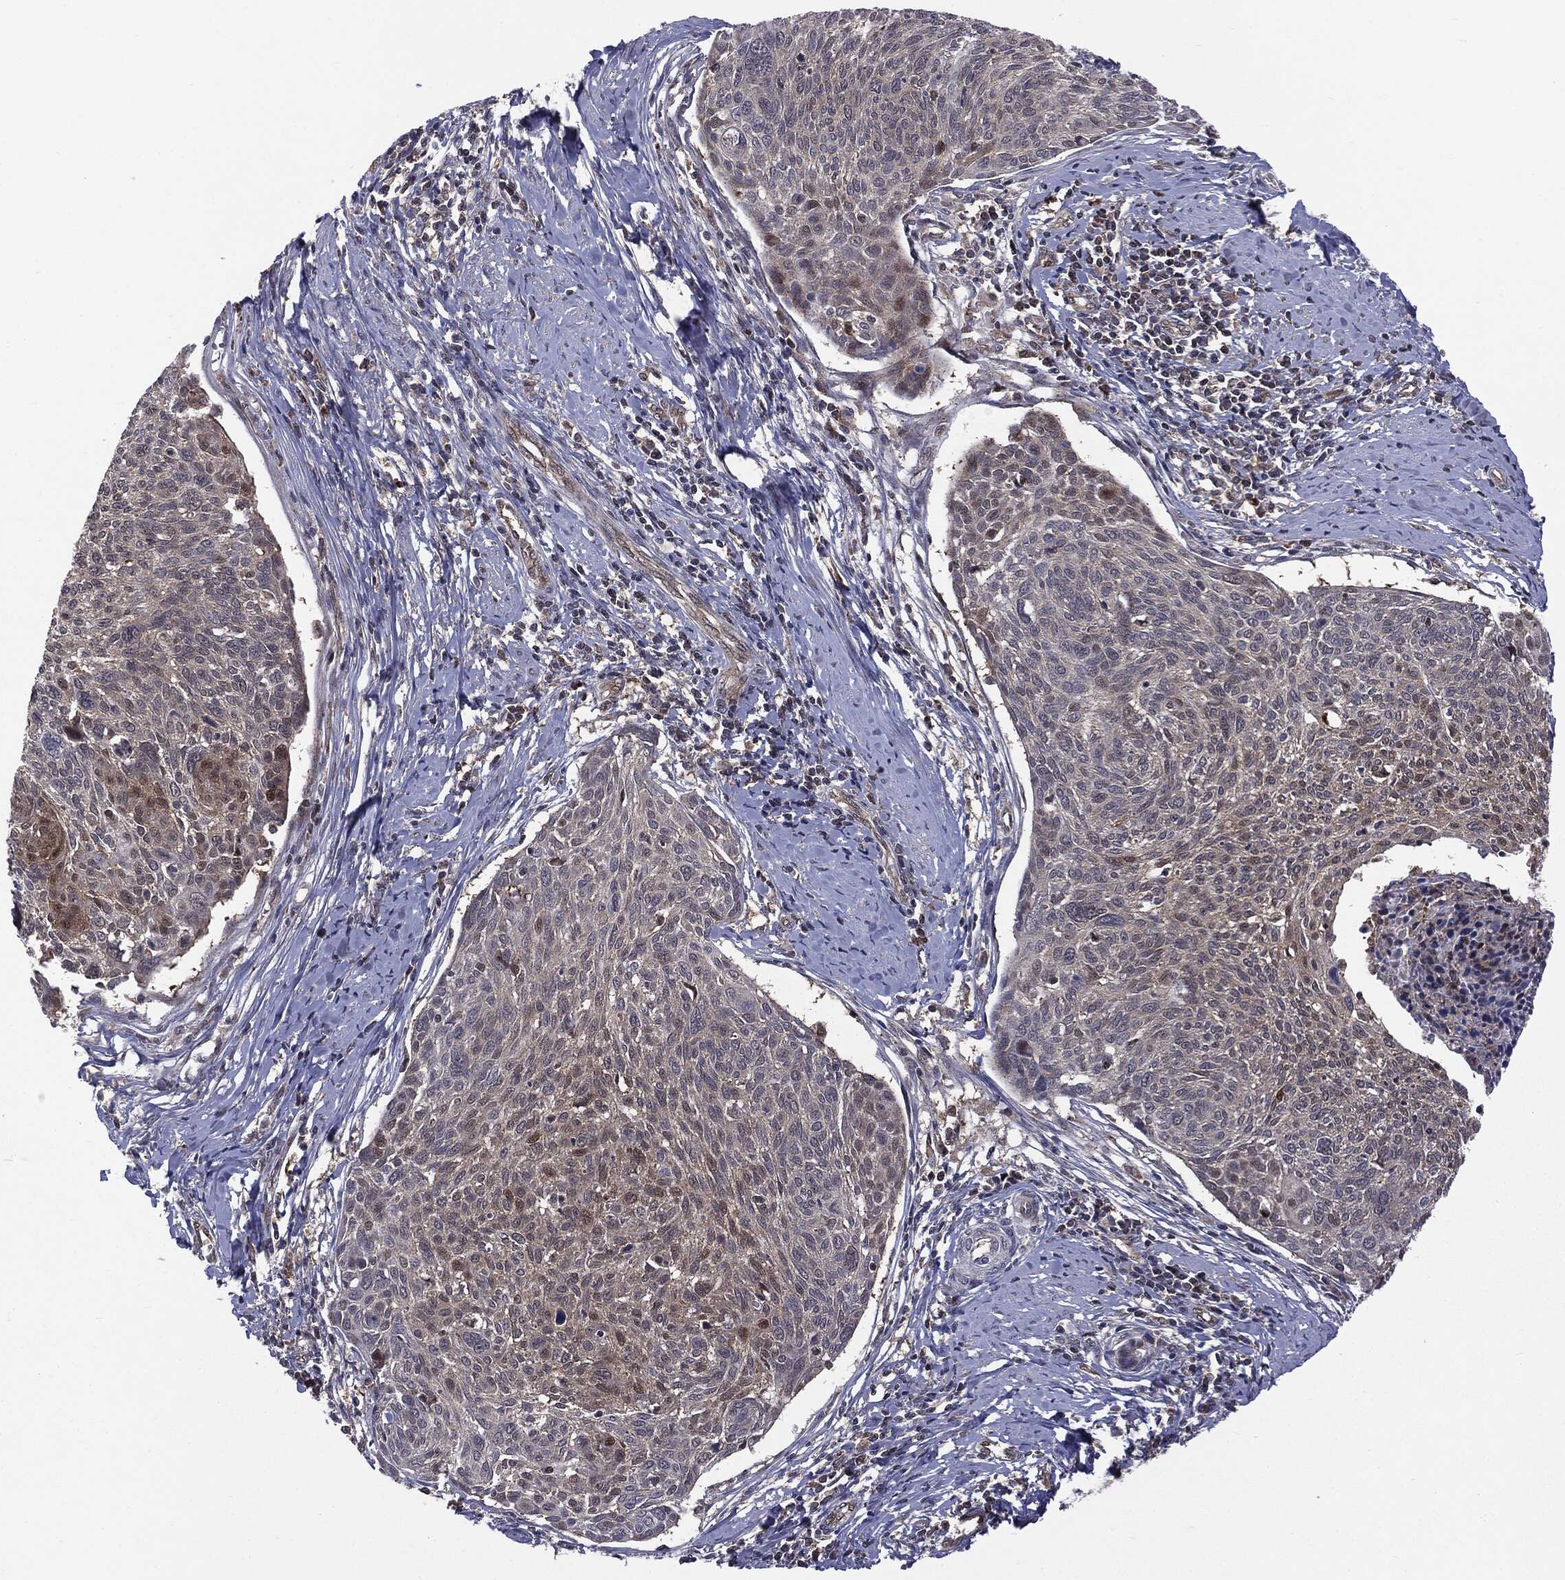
{"staining": {"intensity": "negative", "quantity": "none", "location": "none"}, "tissue": "cervical cancer", "cell_type": "Tumor cells", "image_type": "cancer", "snomed": [{"axis": "morphology", "description": "Squamous cell carcinoma, NOS"}, {"axis": "topography", "description": "Cervix"}], "caption": "A high-resolution histopathology image shows IHC staining of cervical squamous cell carcinoma, which reveals no significant staining in tumor cells.", "gene": "PTPA", "patient": {"sex": "female", "age": 49}}